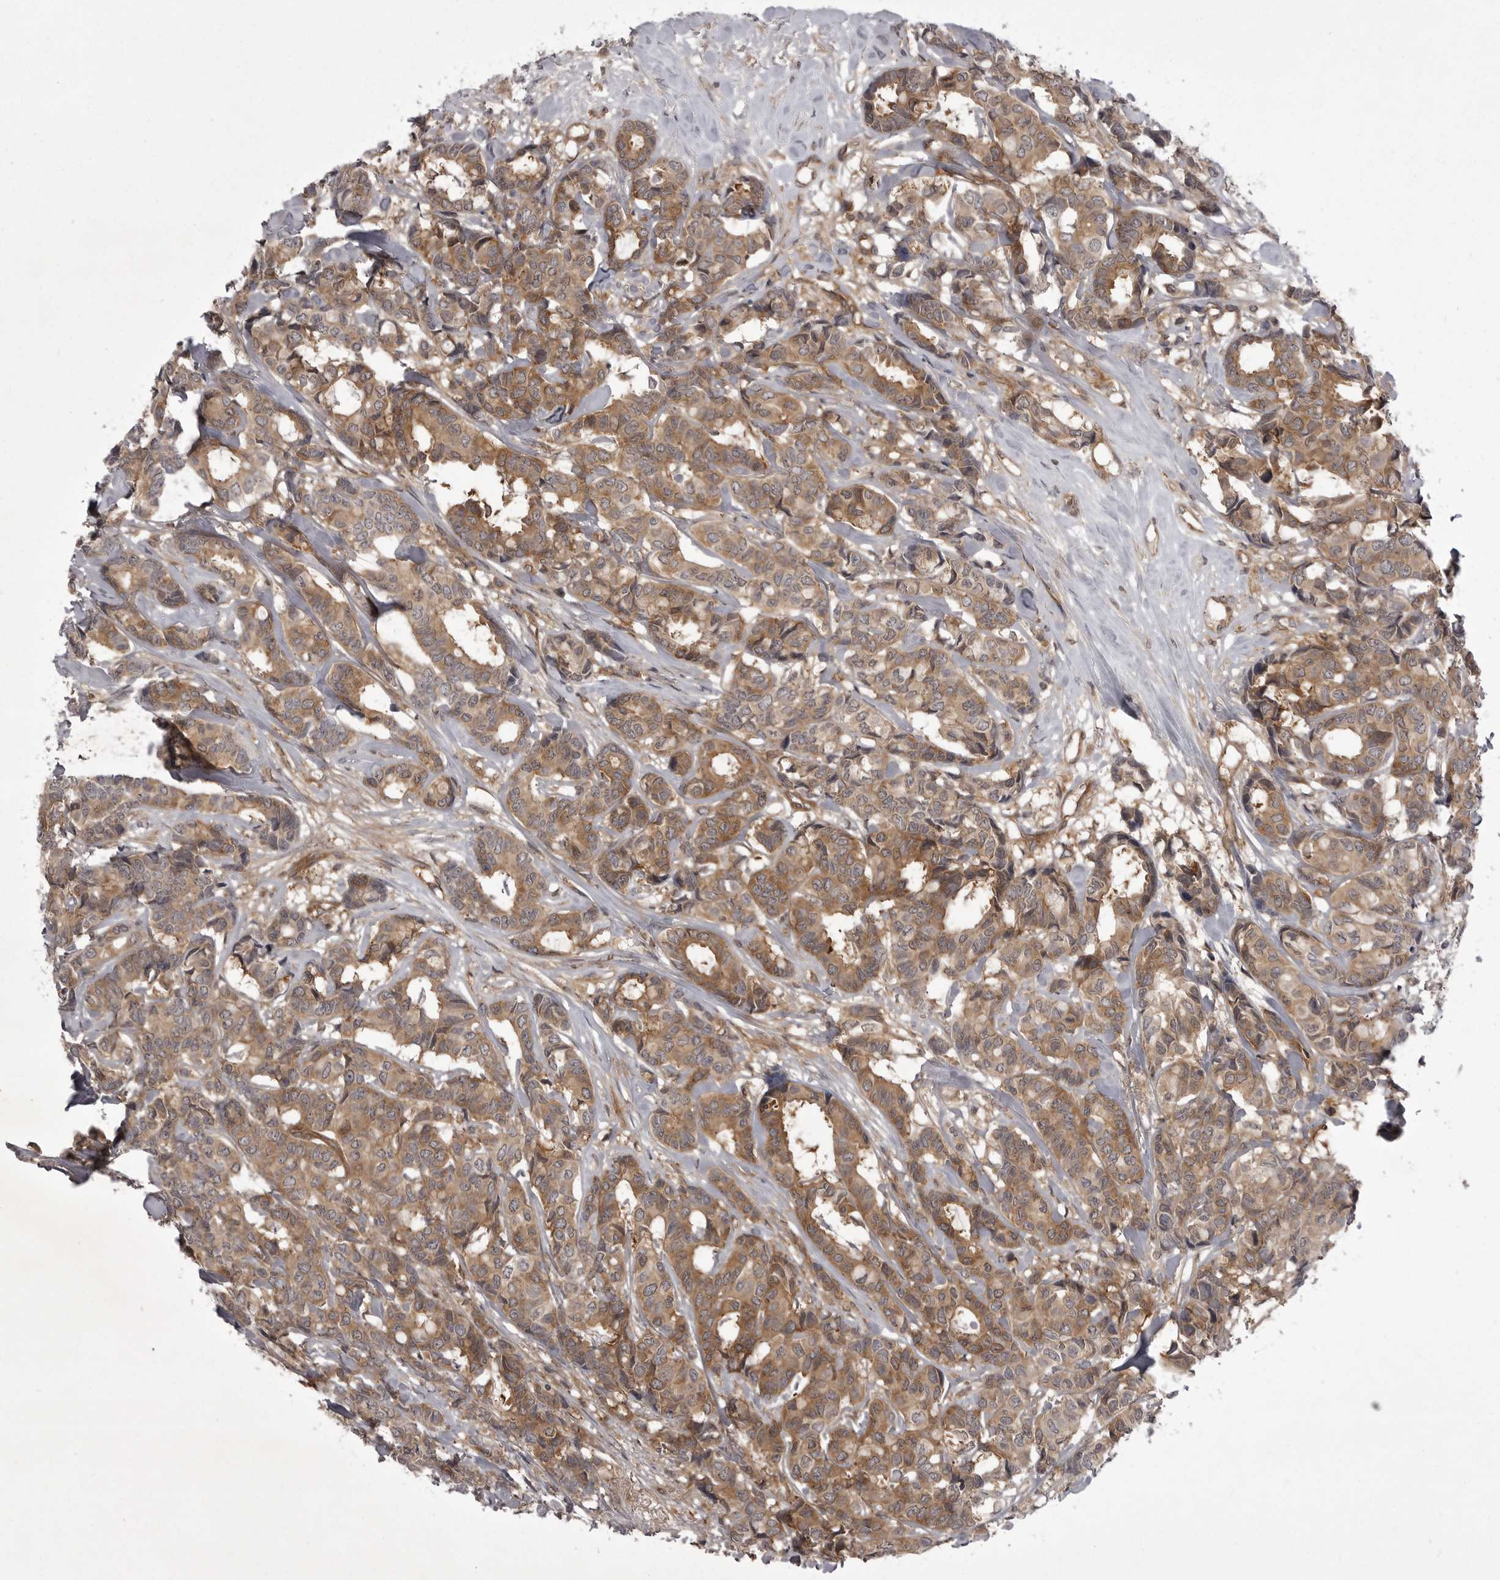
{"staining": {"intensity": "moderate", "quantity": ">75%", "location": "cytoplasmic/membranous"}, "tissue": "breast cancer", "cell_type": "Tumor cells", "image_type": "cancer", "snomed": [{"axis": "morphology", "description": "Duct carcinoma"}, {"axis": "topography", "description": "Breast"}], "caption": "High-magnification brightfield microscopy of intraductal carcinoma (breast) stained with DAB (brown) and counterstained with hematoxylin (blue). tumor cells exhibit moderate cytoplasmic/membranous positivity is appreciated in about>75% of cells.", "gene": "STK24", "patient": {"sex": "female", "age": 87}}